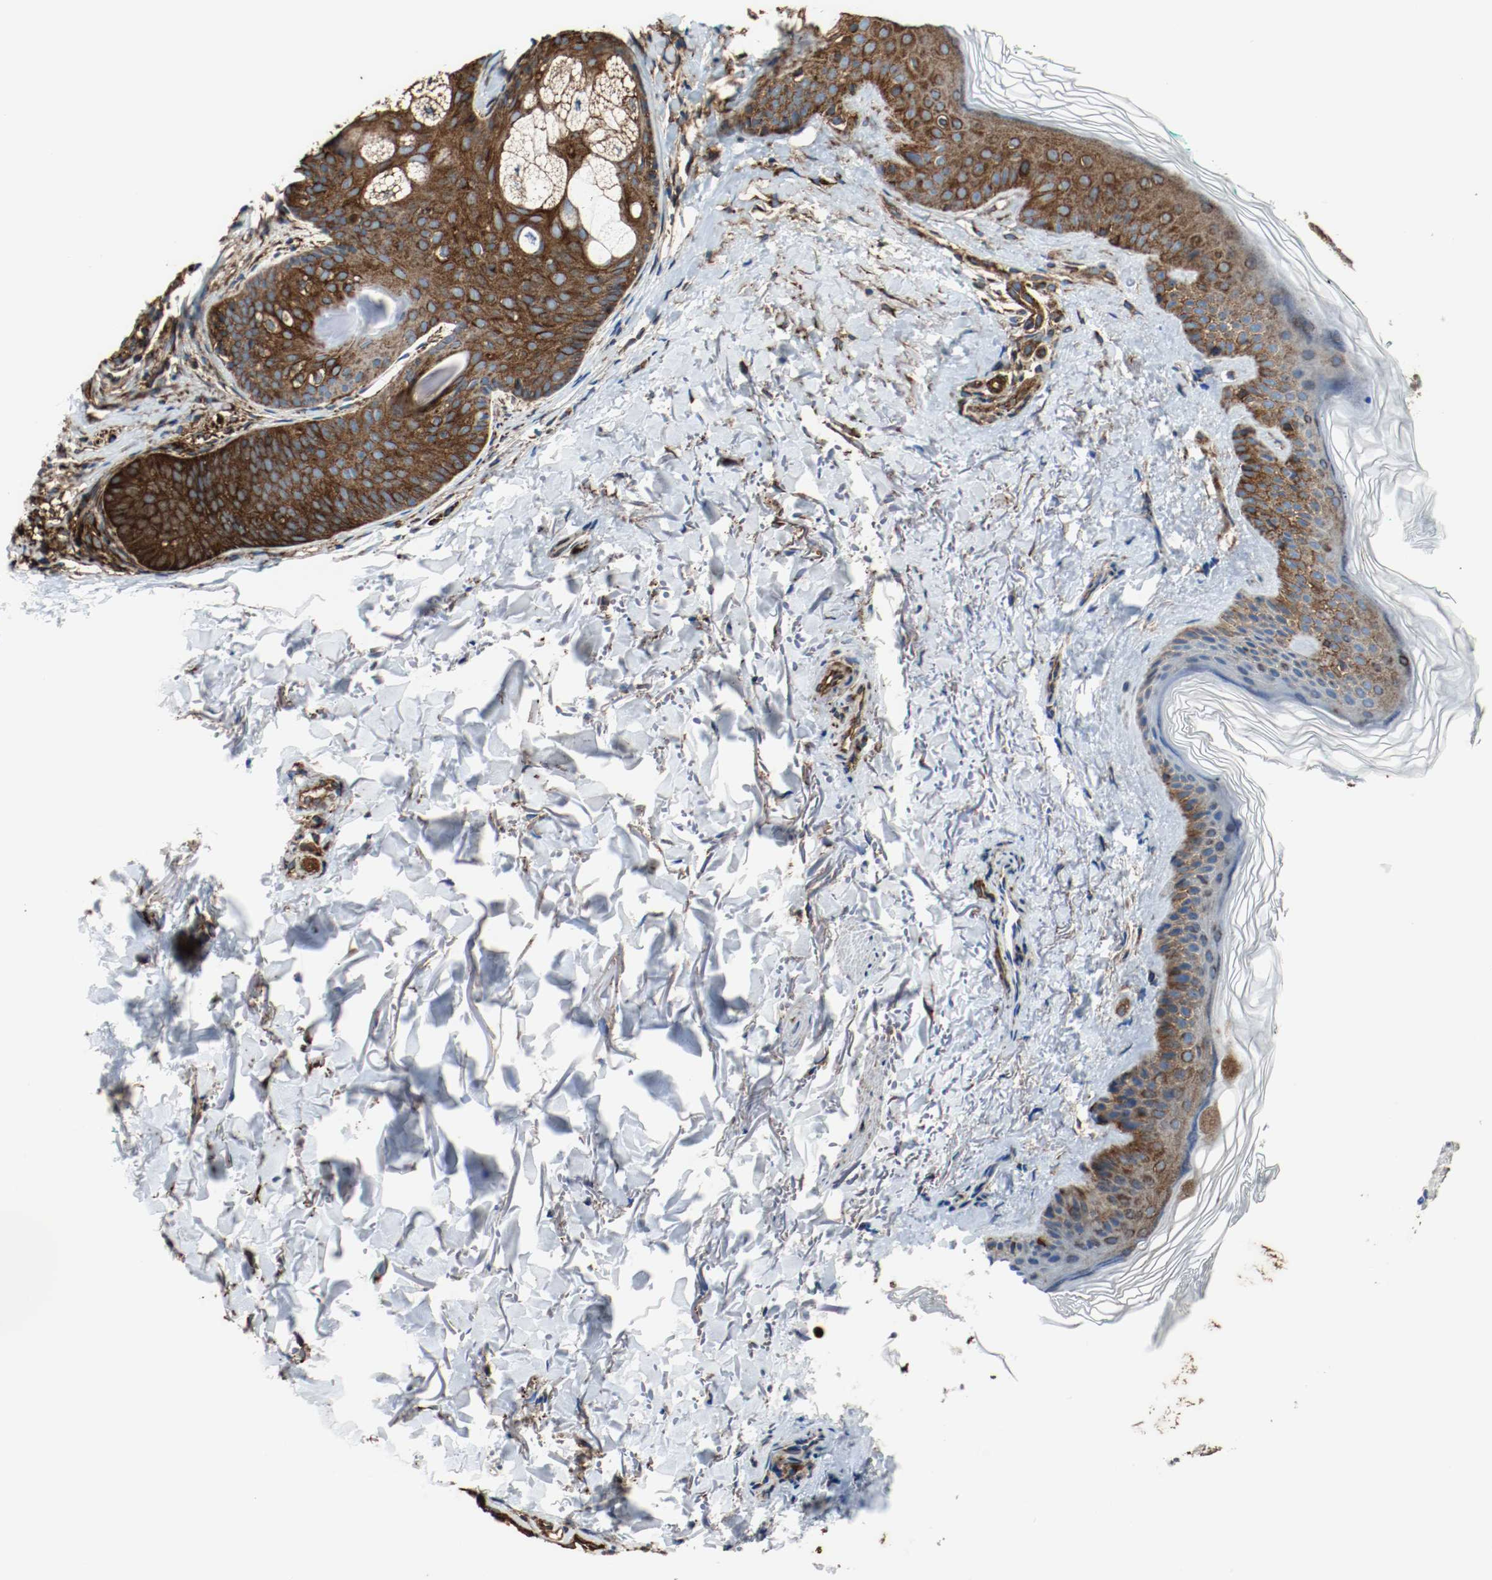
{"staining": {"intensity": "moderate", "quantity": ">75%", "location": "cytoplasmic/membranous"}, "tissue": "skin", "cell_type": "Fibroblasts", "image_type": "normal", "snomed": [{"axis": "morphology", "description": "Normal tissue, NOS"}, {"axis": "topography", "description": "Skin"}], "caption": "DAB immunohistochemical staining of benign skin displays moderate cytoplasmic/membranous protein expression in about >75% of fibroblasts.", "gene": "TUBA3D", "patient": {"sex": "male", "age": 71}}